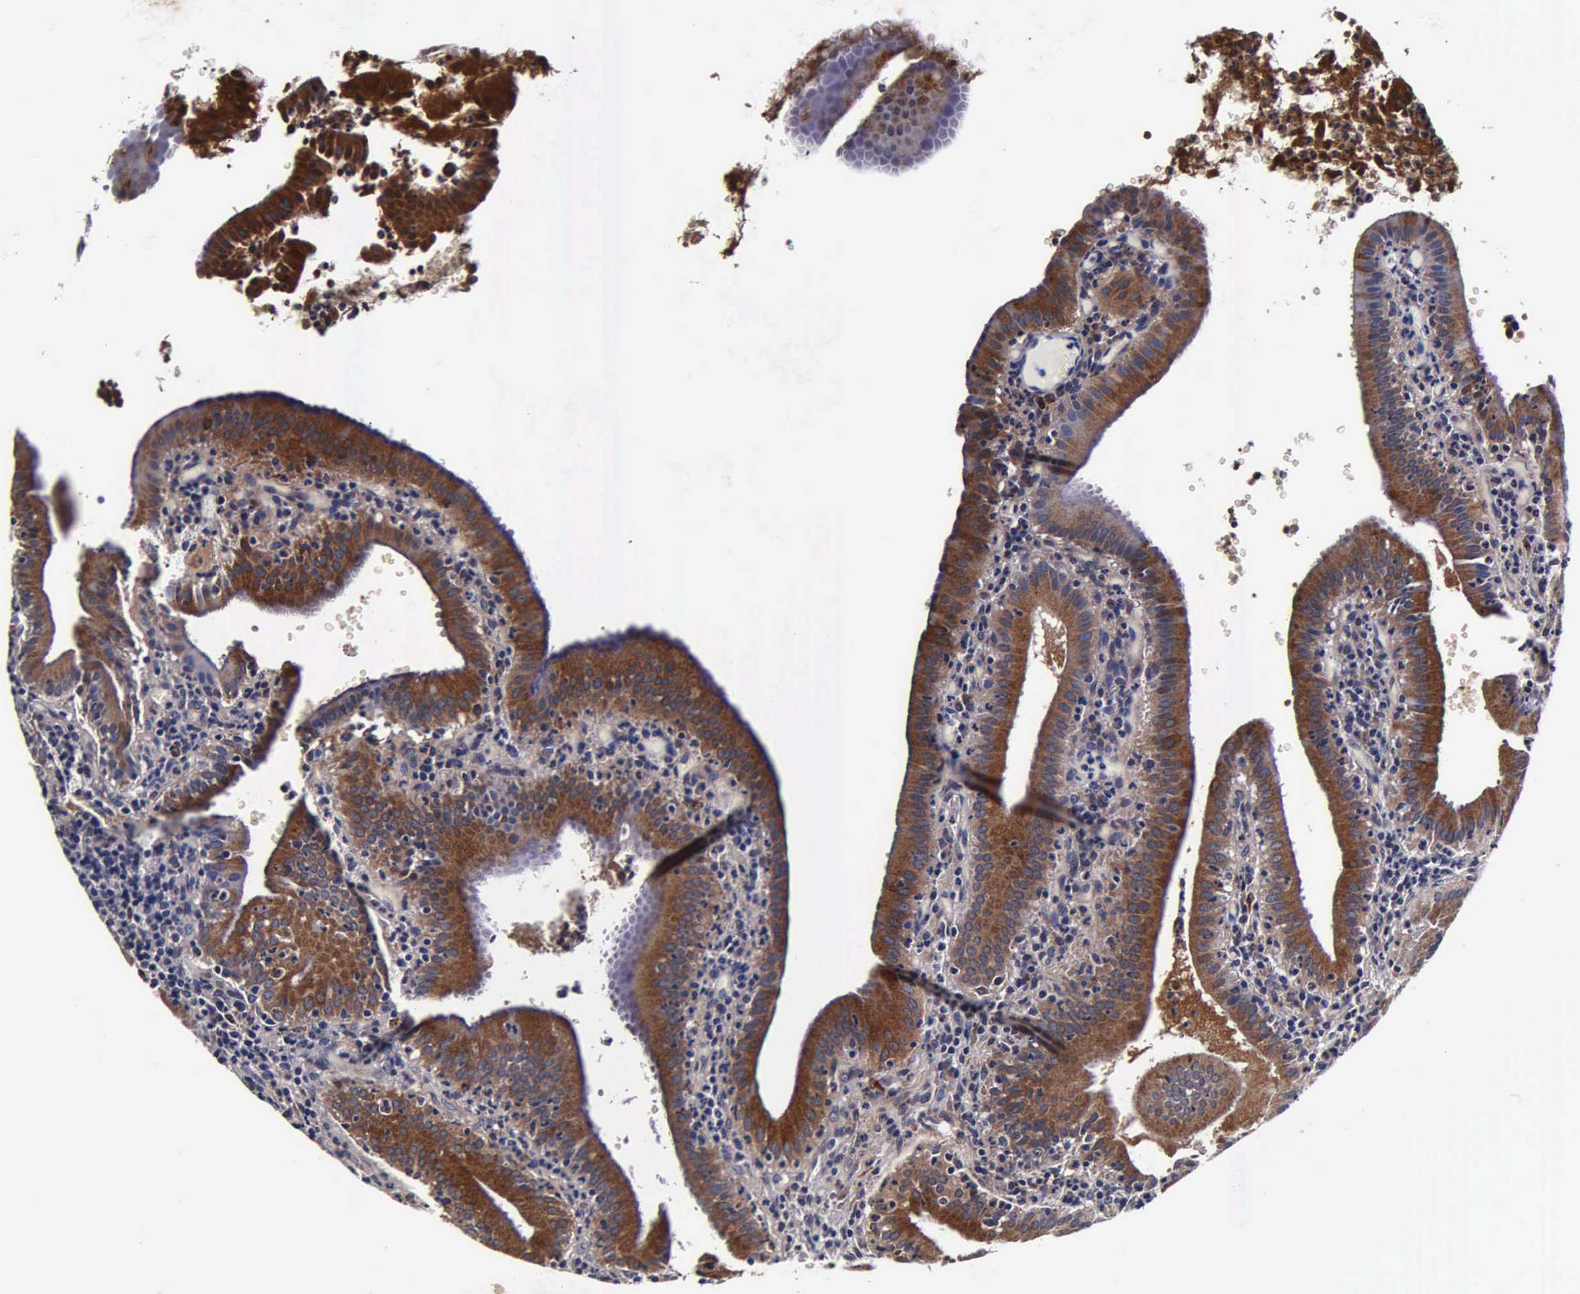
{"staining": {"intensity": "strong", "quantity": ">75%", "location": "cytoplasmic/membranous"}, "tissue": "gallbladder", "cell_type": "Glandular cells", "image_type": "normal", "snomed": [{"axis": "morphology", "description": "Normal tissue, NOS"}, {"axis": "topography", "description": "Gallbladder"}], "caption": "The photomicrograph displays a brown stain indicating the presence of a protein in the cytoplasmic/membranous of glandular cells in gallbladder.", "gene": "CST3", "patient": {"sex": "male", "age": 59}}